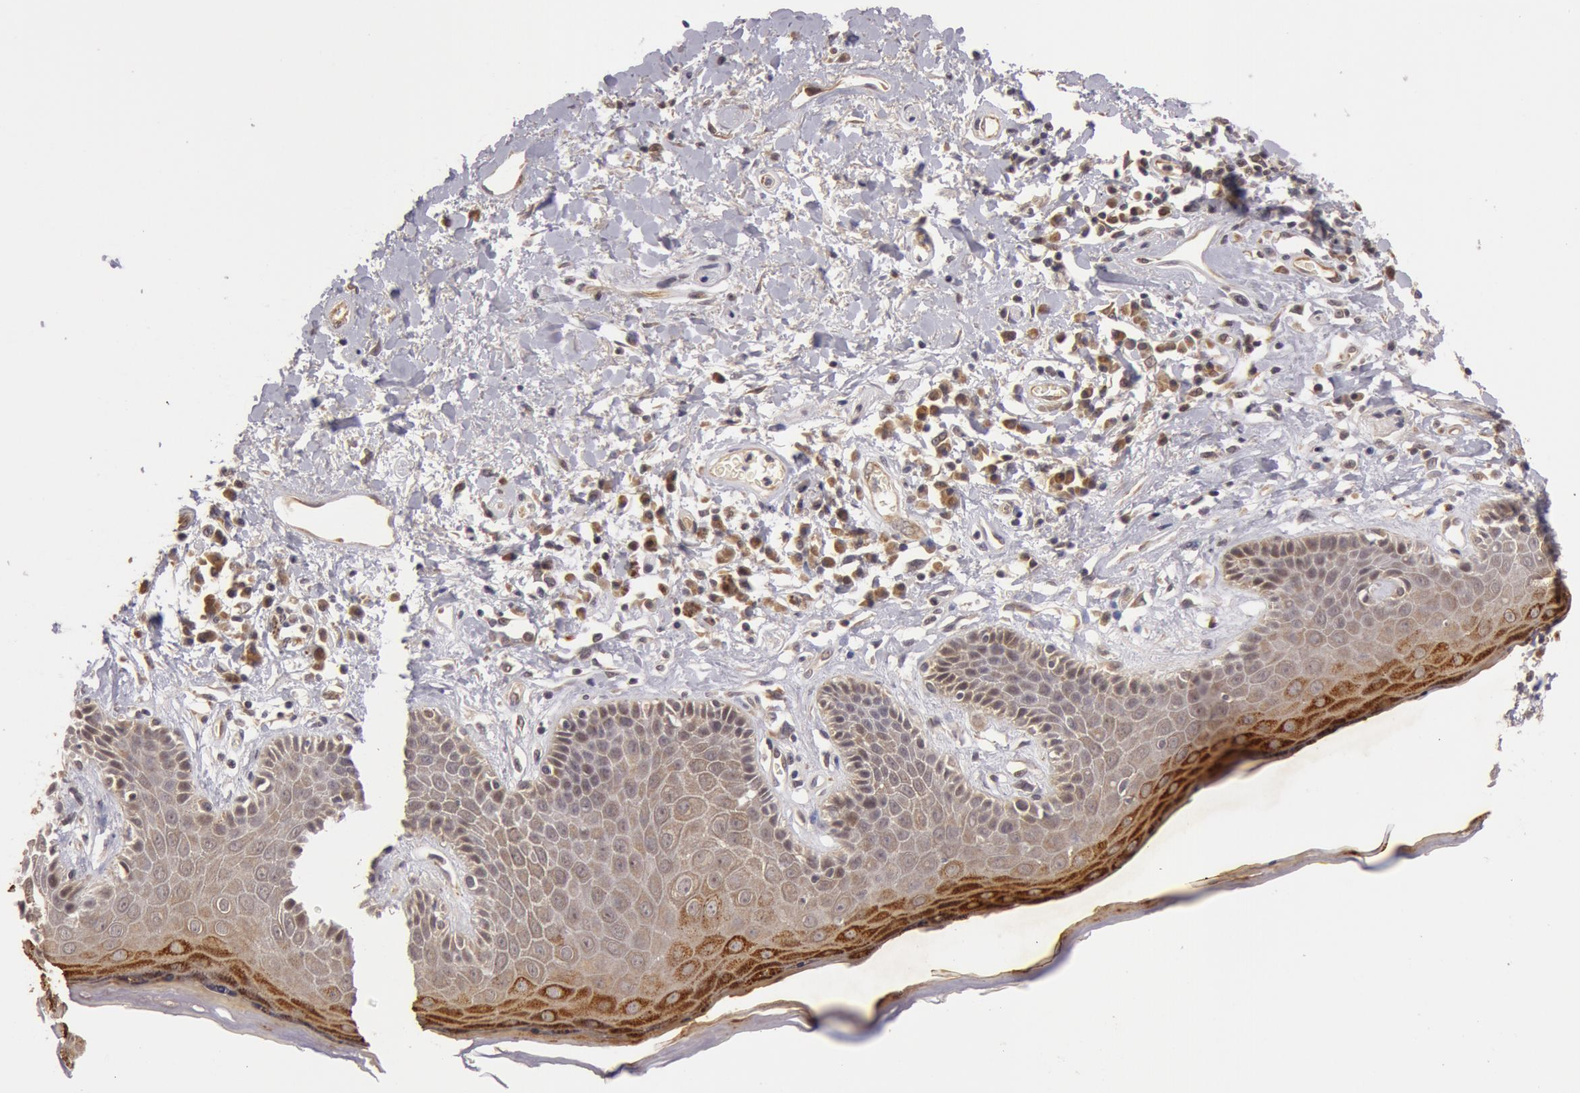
{"staining": {"intensity": "moderate", "quantity": "<25%", "location": "cytoplasmic/membranous"}, "tissue": "skin", "cell_type": "Epidermal cells", "image_type": "normal", "snomed": [{"axis": "morphology", "description": "Normal tissue, NOS"}, {"axis": "topography", "description": "Skin"}, {"axis": "topography", "description": "Anal"}], "caption": "Moderate cytoplasmic/membranous positivity is seen in approximately <25% of epidermal cells in benign skin.", "gene": "SYTL4", "patient": {"sex": "male", "age": 61}}